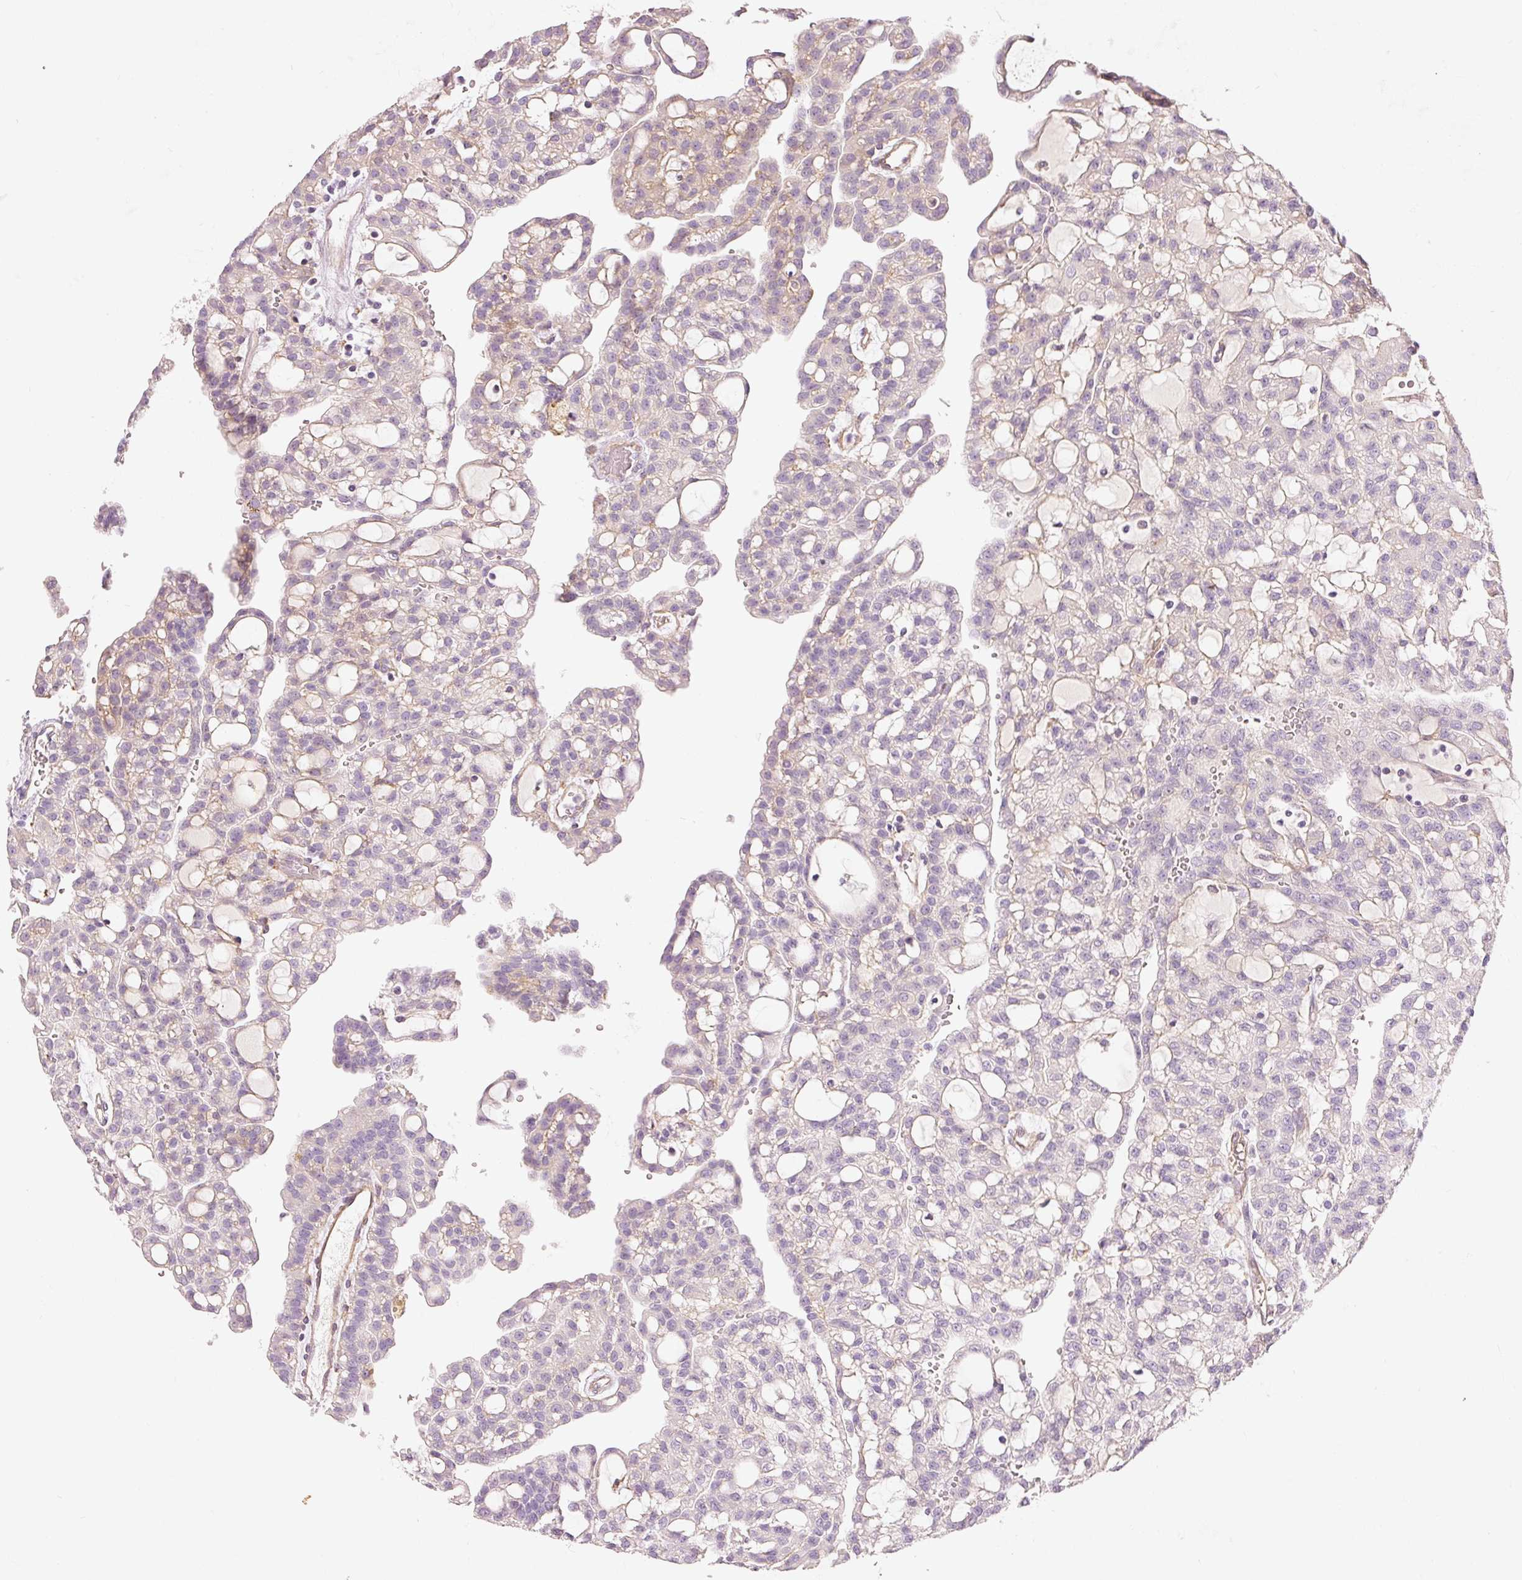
{"staining": {"intensity": "negative", "quantity": "none", "location": "none"}, "tissue": "renal cancer", "cell_type": "Tumor cells", "image_type": "cancer", "snomed": [{"axis": "morphology", "description": "Adenocarcinoma, NOS"}, {"axis": "topography", "description": "Kidney"}], "caption": "A high-resolution image shows IHC staining of renal cancer (adenocarcinoma), which shows no significant staining in tumor cells.", "gene": "OSR2", "patient": {"sex": "male", "age": 63}}